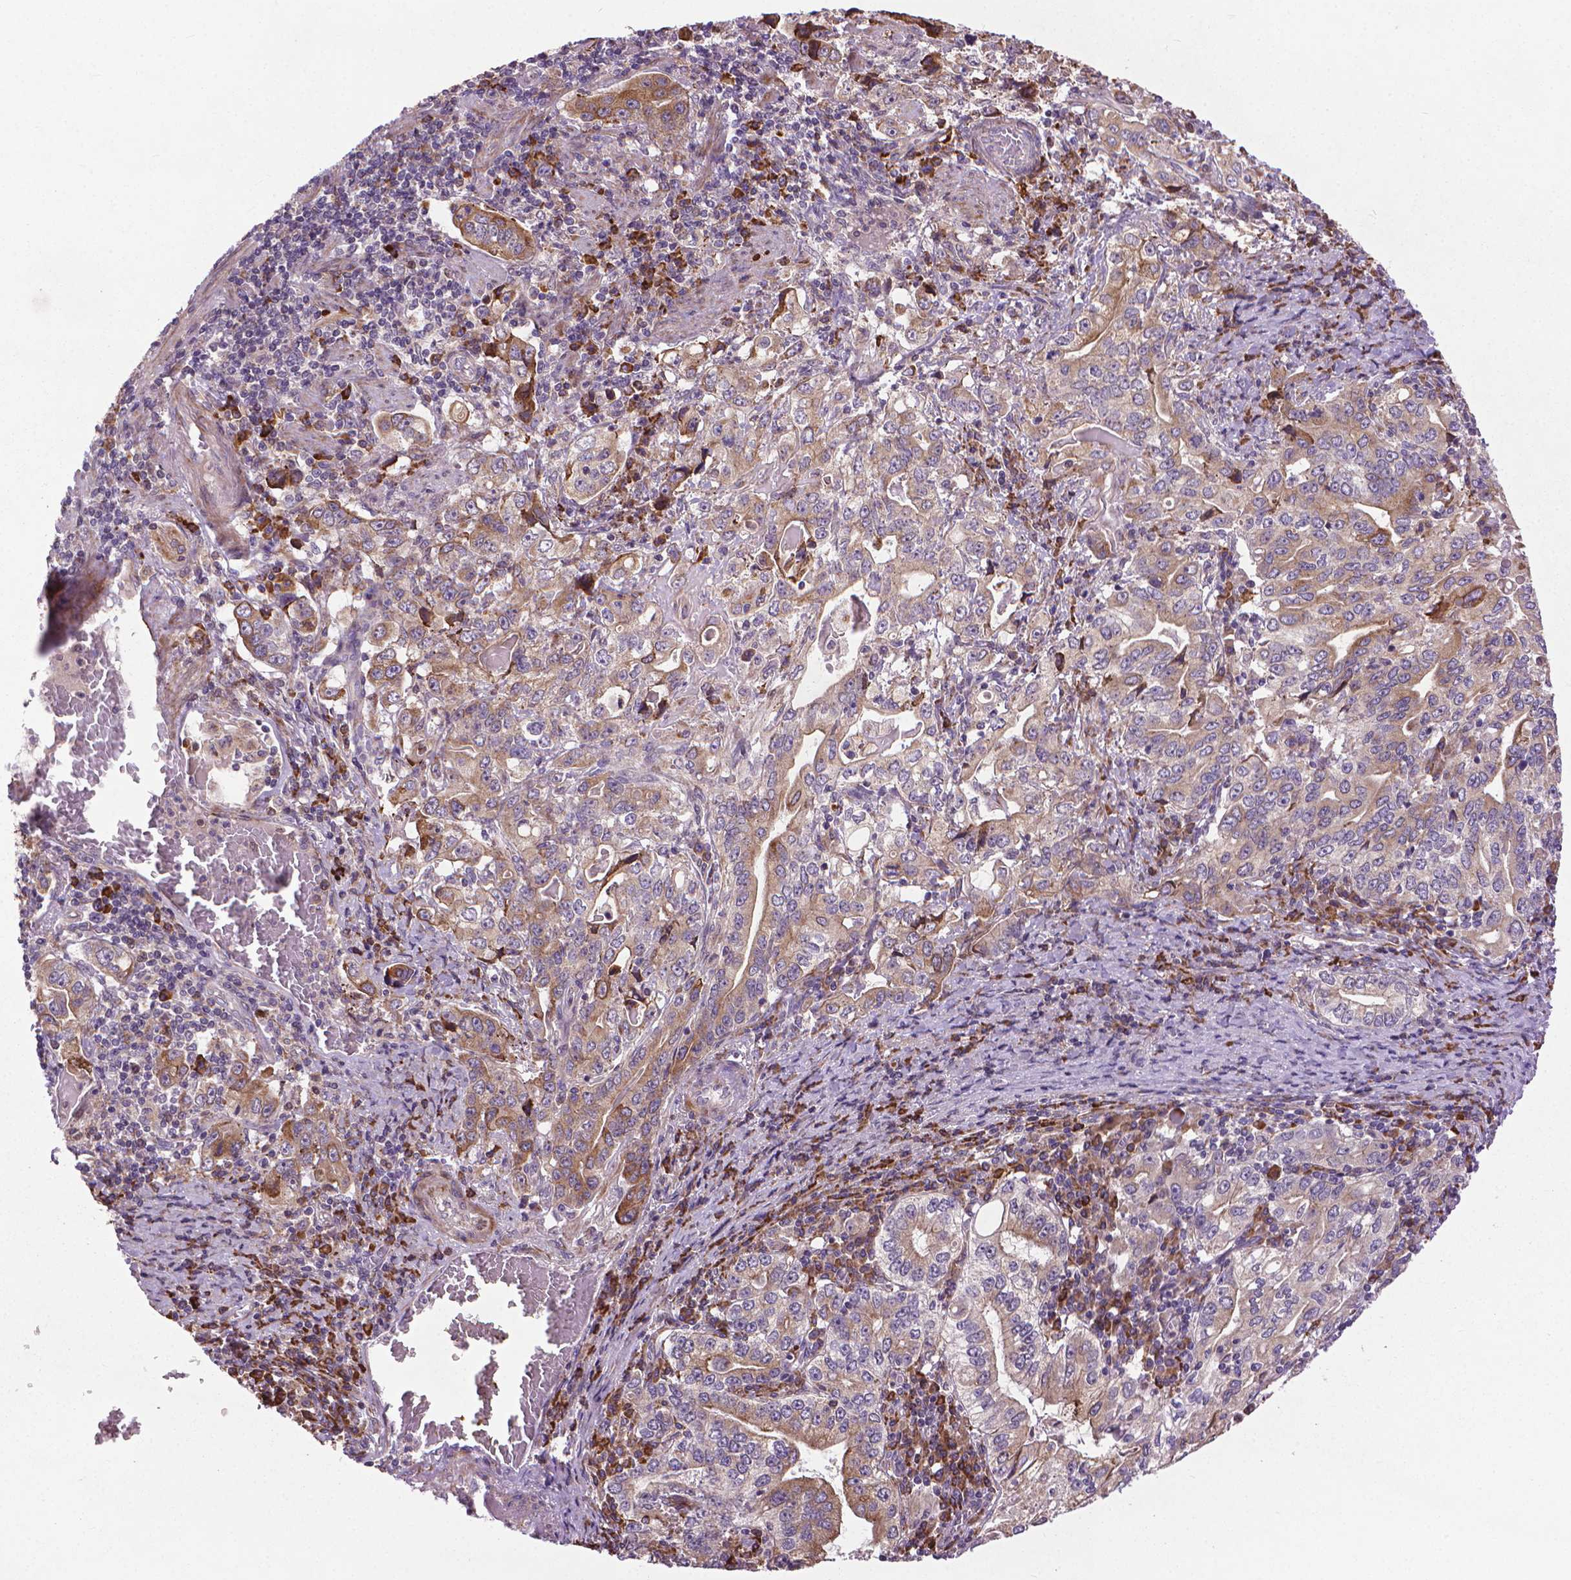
{"staining": {"intensity": "weak", "quantity": "25%-75%", "location": "cytoplasmic/membranous"}, "tissue": "stomach cancer", "cell_type": "Tumor cells", "image_type": "cancer", "snomed": [{"axis": "morphology", "description": "Adenocarcinoma, NOS"}, {"axis": "topography", "description": "Stomach, lower"}], "caption": "A brown stain shows weak cytoplasmic/membranous expression of a protein in human stomach cancer tumor cells.", "gene": "MYH14", "patient": {"sex": "female", "age": 72}}